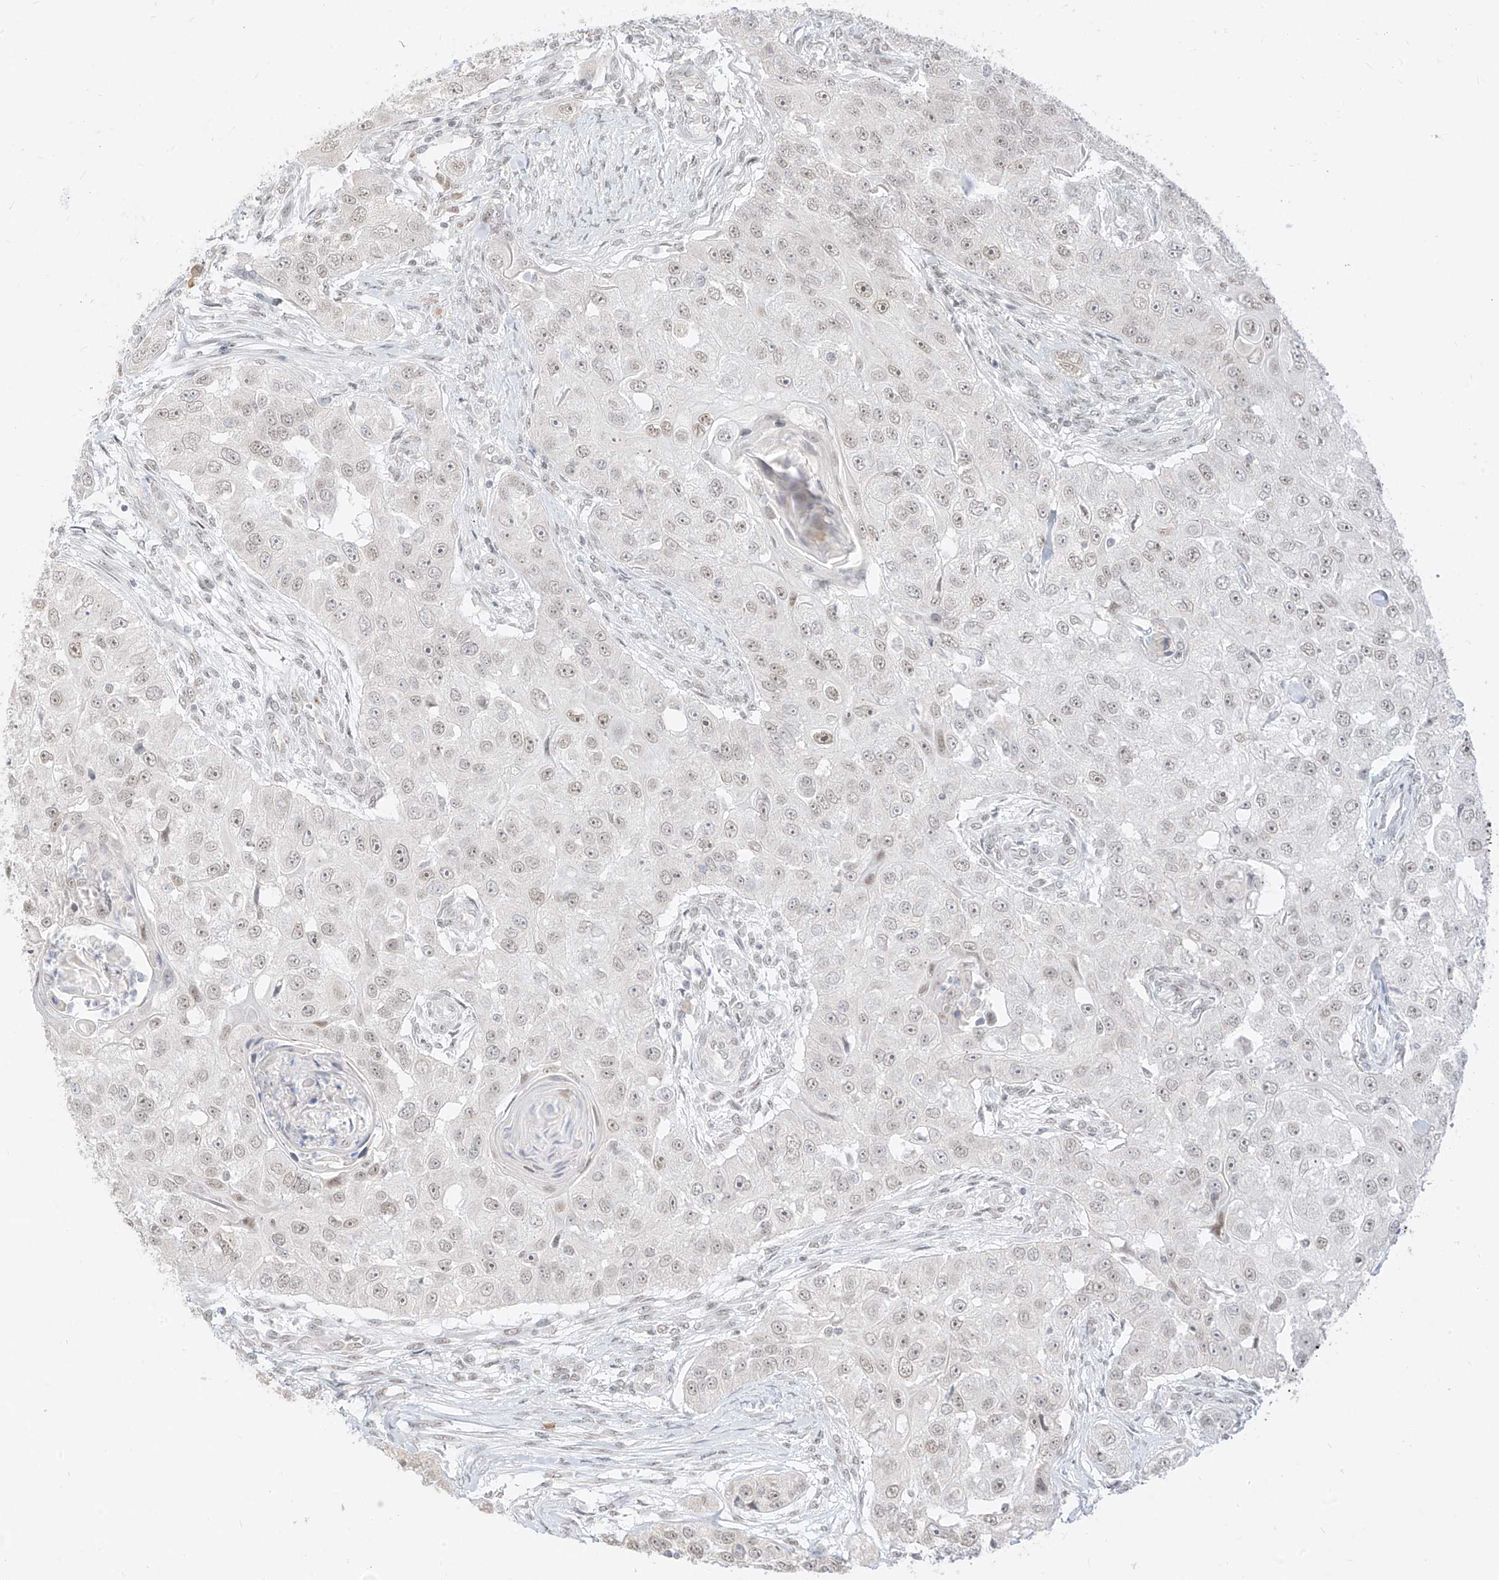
{"staining": {"intensity": "weak", "quantity": "<25%", "location": "nuclear"}, "tissue": "head and neck cancer", "cell_type": "Tumor cells", "image_type": "cancer", "snomed": [{"axis": "morphology", "description": "Normal tissue, NOS"}, {"axis": "morphology", "description": "Squamous cell carcinoma, NOS"}, {"axis": "topography", "description": "Skeletal muscle"}, {"axis": "topography", "description": "Head-Neck"}], "caption": "There is no significant positivity in tumor cells of head and neck squamous cell carcinoma.", "gene": "SUPT5H", "patient": {"sex": "male", "age": 51}}